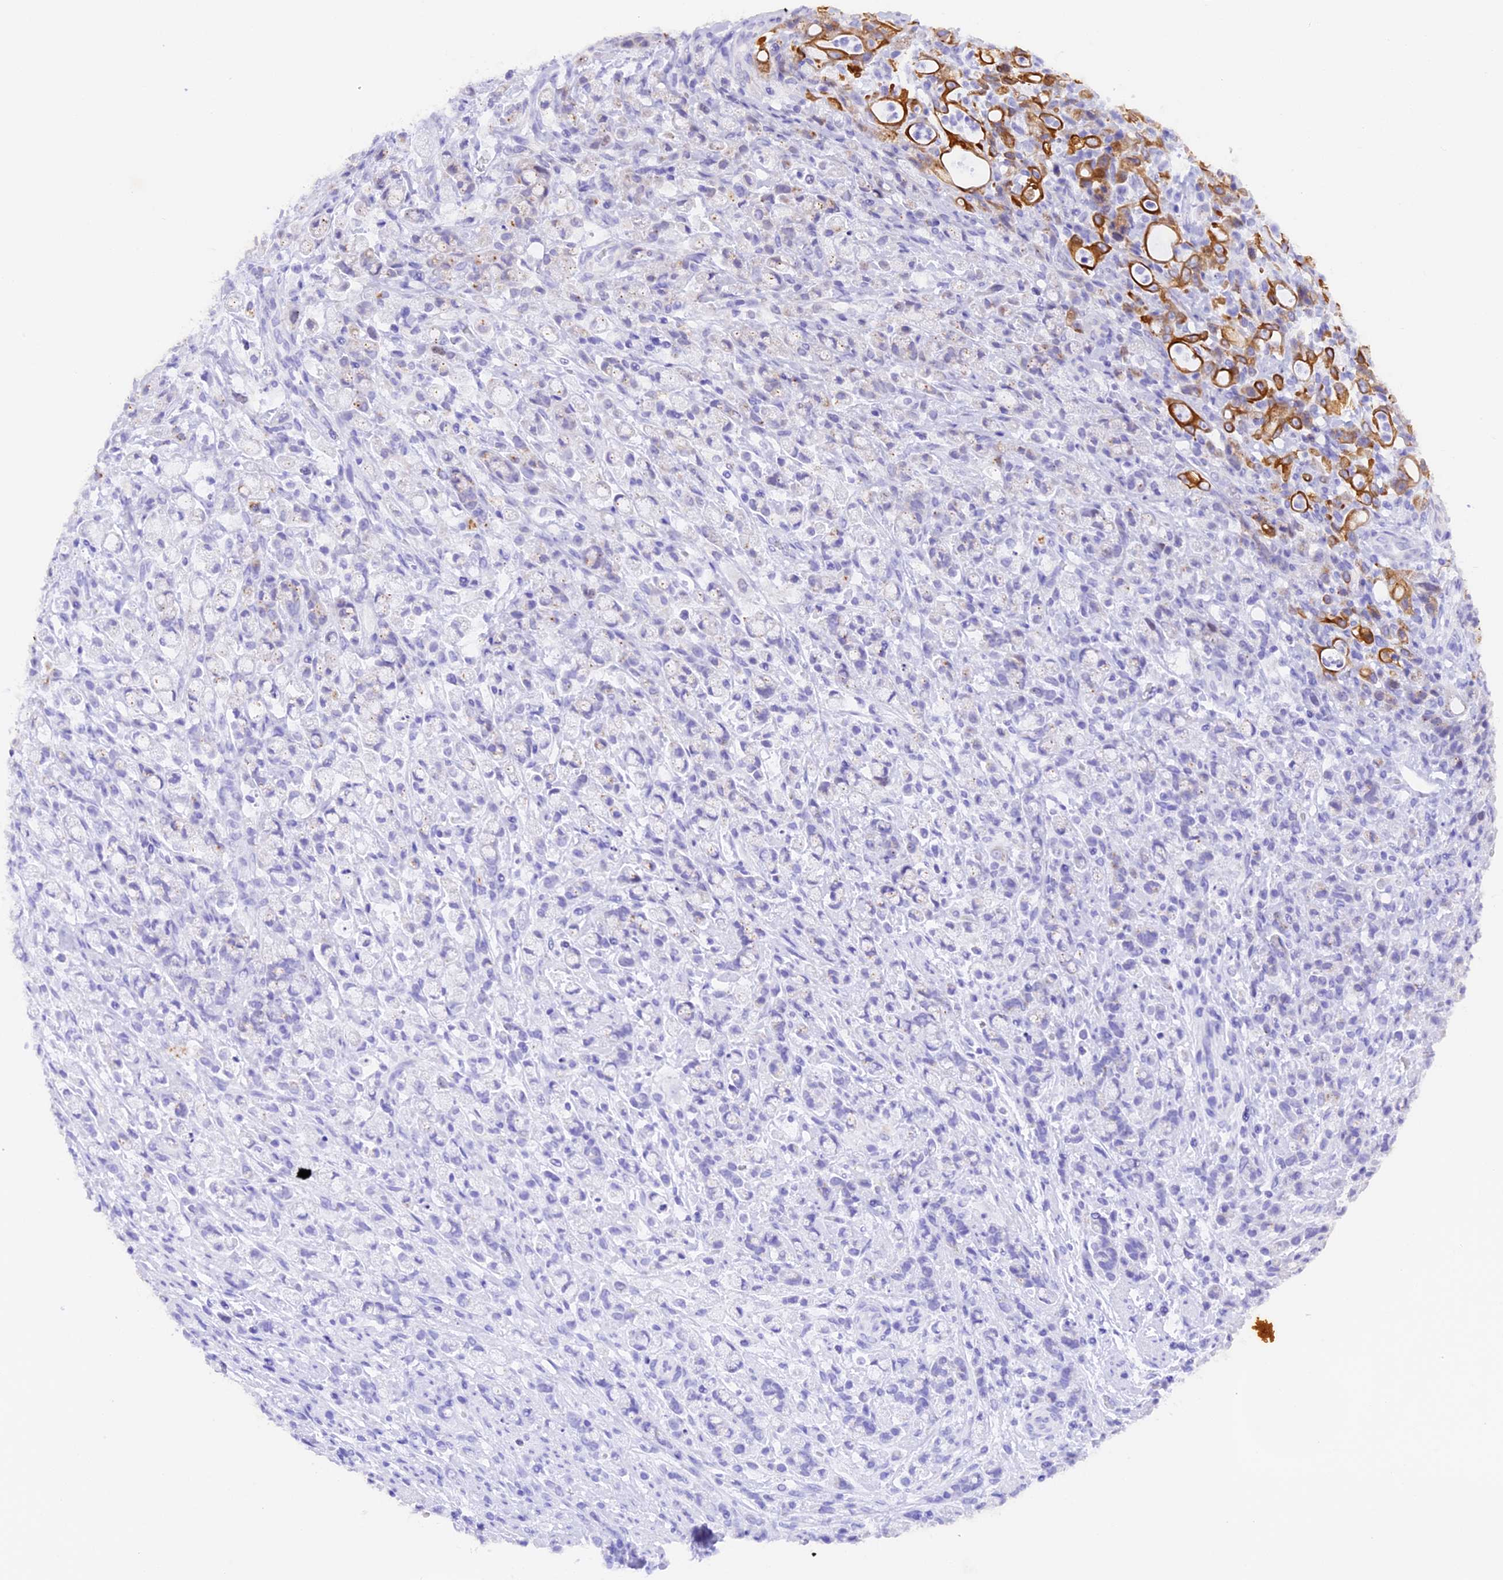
{"staining": {"intensity": "strong", "quantity": "<25%", "location": "cytoplasmic/membranous"}, "tissue": "stomach cancer", "cell_type": "Tumor cells", "image_type": "cancer", "snomed": [{"axis": "morphology", "description": "Adenocarcinoma, NOS"}, {"axis": "topography", "description": "Stomach"}], "caption": "Tumor cells demonstrate medium levels of strong cytoplasmic/membranous staining in approximately <25% of cells in adenocarcinoma (stomach). (Stains: DAB in brown, nuclei in blue, Microscopy: brightfield microscopy at high magnification).", "gene": "PKIA", "patient": {"sex": "female", "age": 60}}